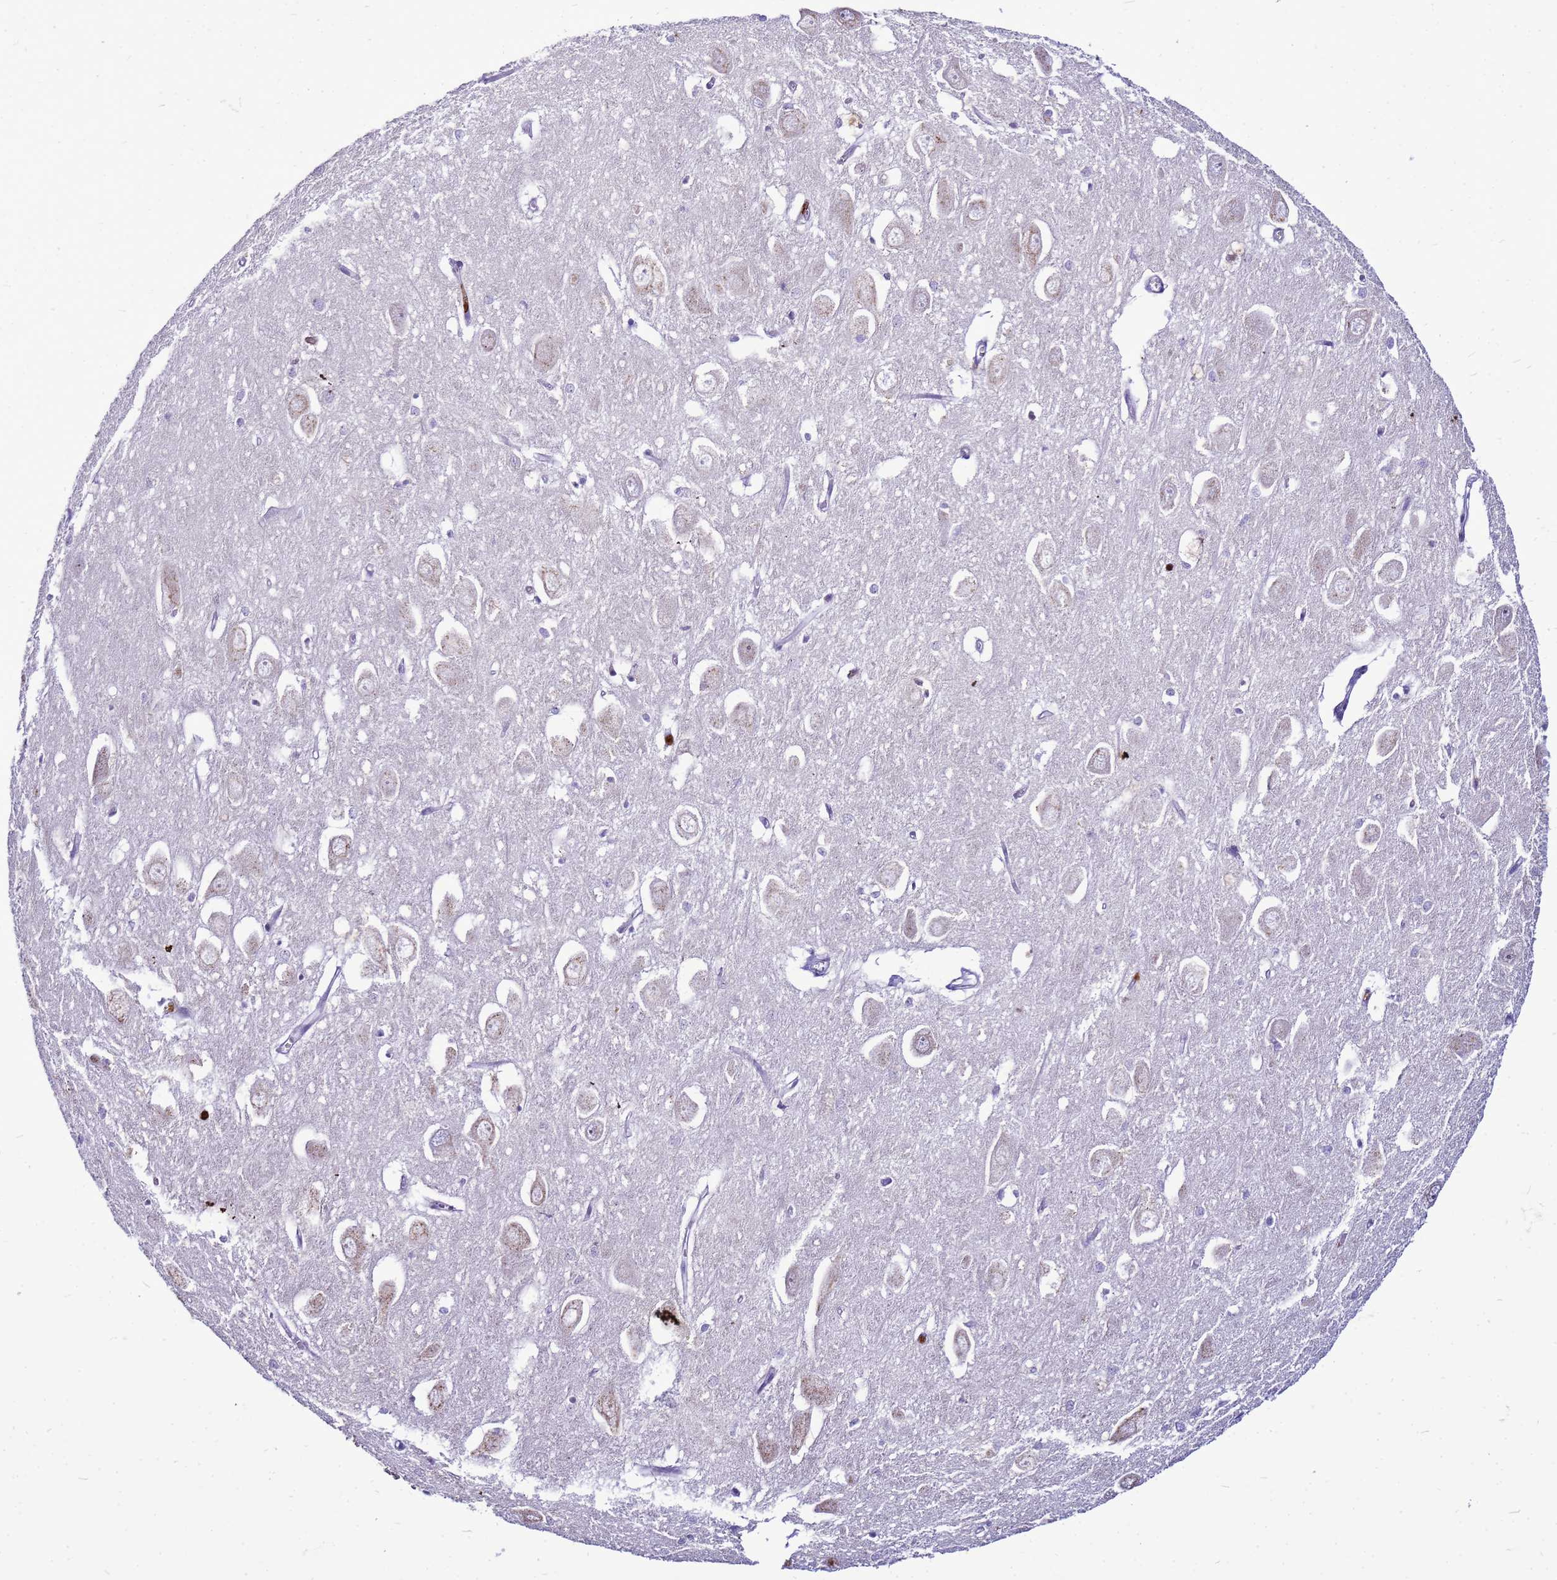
{"staining": {"intensity": "negative", "quantity": "none", "location": "none"}, "tissue": "hippocampus", "cell_type": "Glial cells", "image_type": "normal", "snomed": [{"axis": "morphology", "description": "Normal tissue, NOS"}, {"axis": "topography", "description": "Hippocampus"}], "caption": "Immunohistochemistry (IHC) image of unremarkable hippocampus: hippocampus stained with DAB reveals no significant protein positivity in glial cells.", "gene": "VPS4B", "patient": {"sex": "female", "age": 64}}